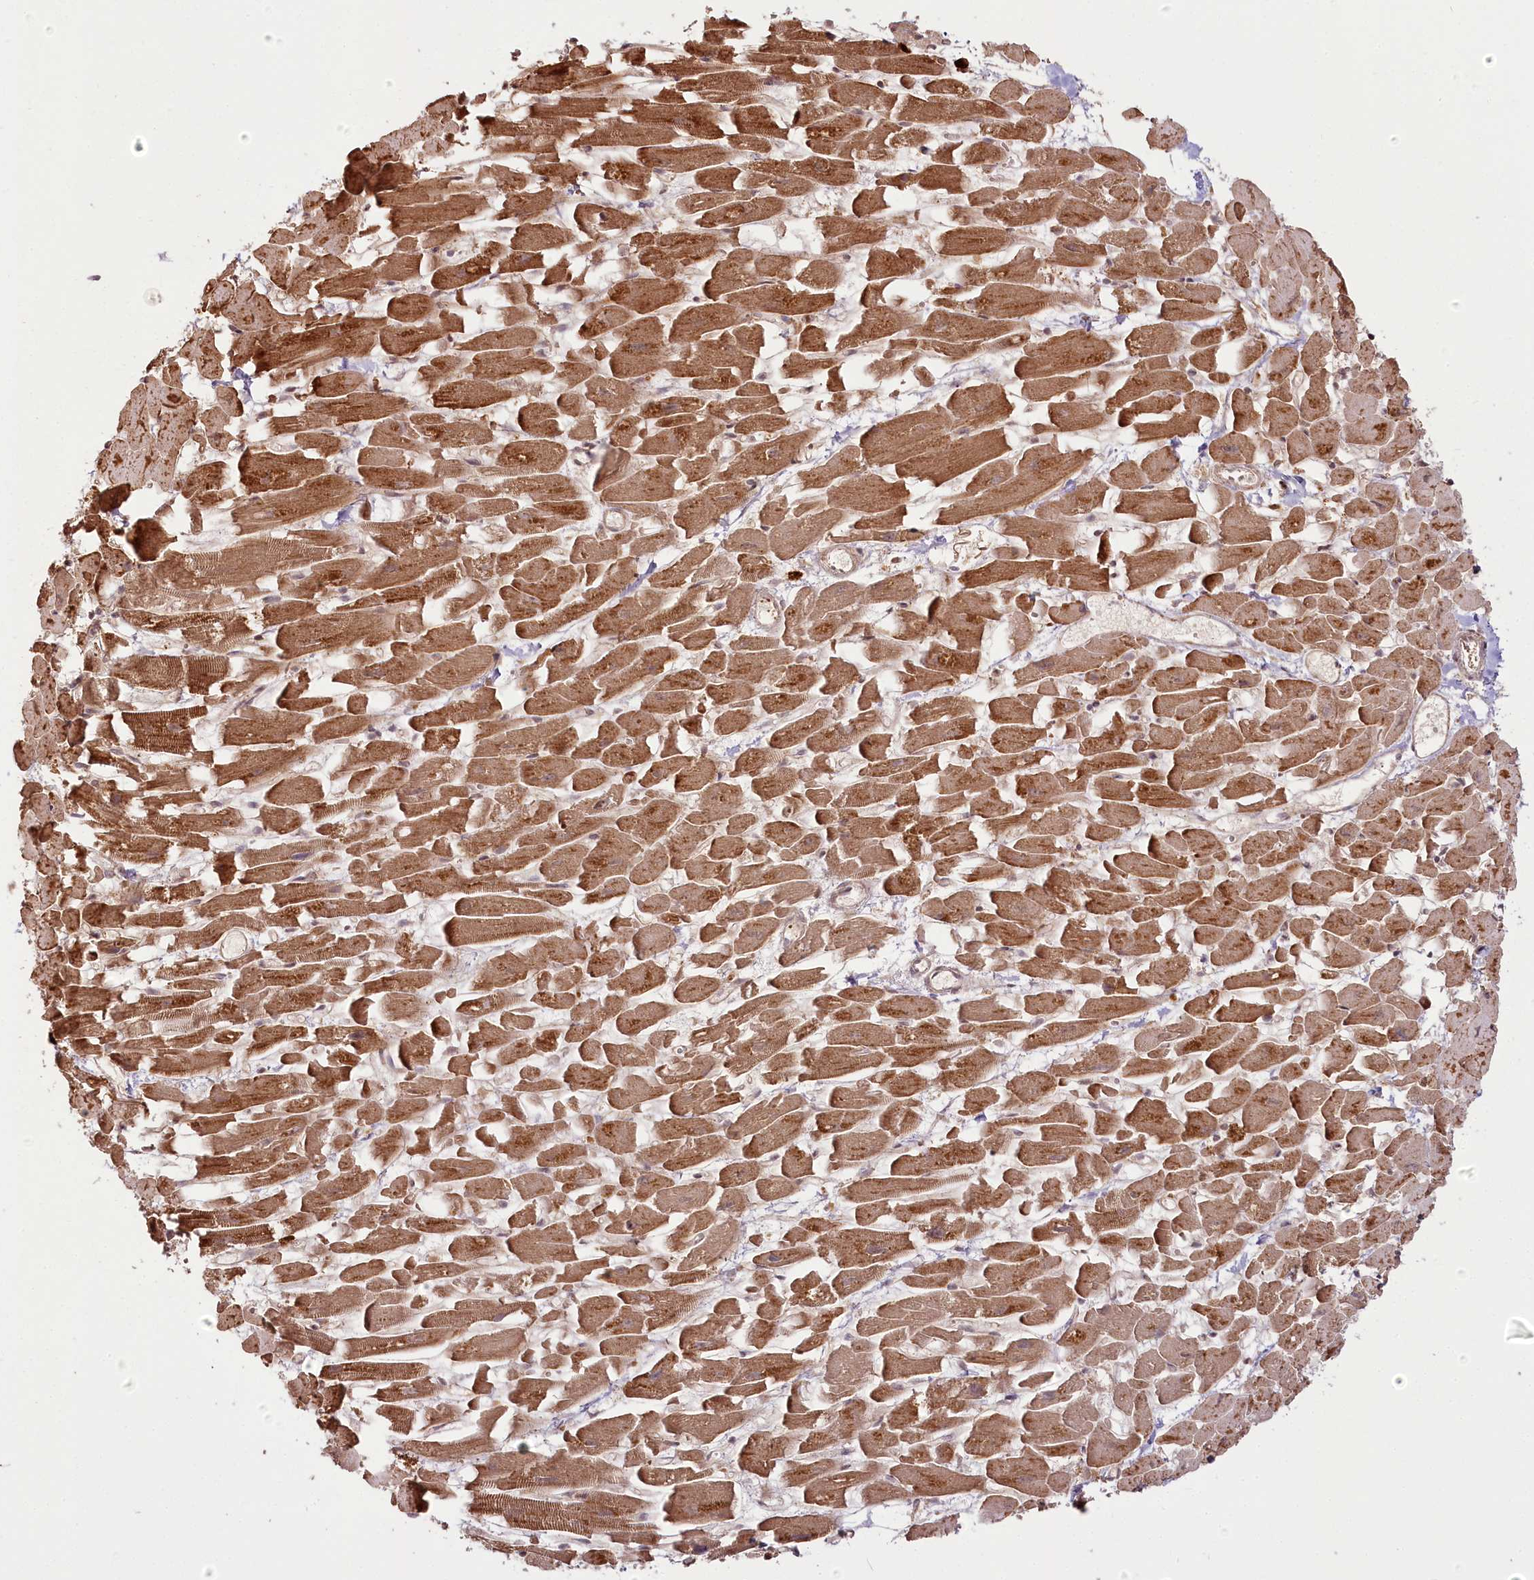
{"staining": {"intensity": "moderate", "quantity": ">75%", "location": "cytoplasmic/membranous"}, "tissue": "heart muscle", "cell_type": "Cardiomyocytes", "image_type": "normal", "snomed": [{"axis": "morphology", "description": "Normal tissue, NOS"}, {"axis": "topography", "description": "Heart"}], "caption": "Unremarkable heart muscle shows moderate cytoplasmic/membranous positivity in approximately >75% of cardiomyocytes, visualized by immunohistochemistry.", "gene": "R3HDM2", "patient": {"sex": "female", "age": 64}}